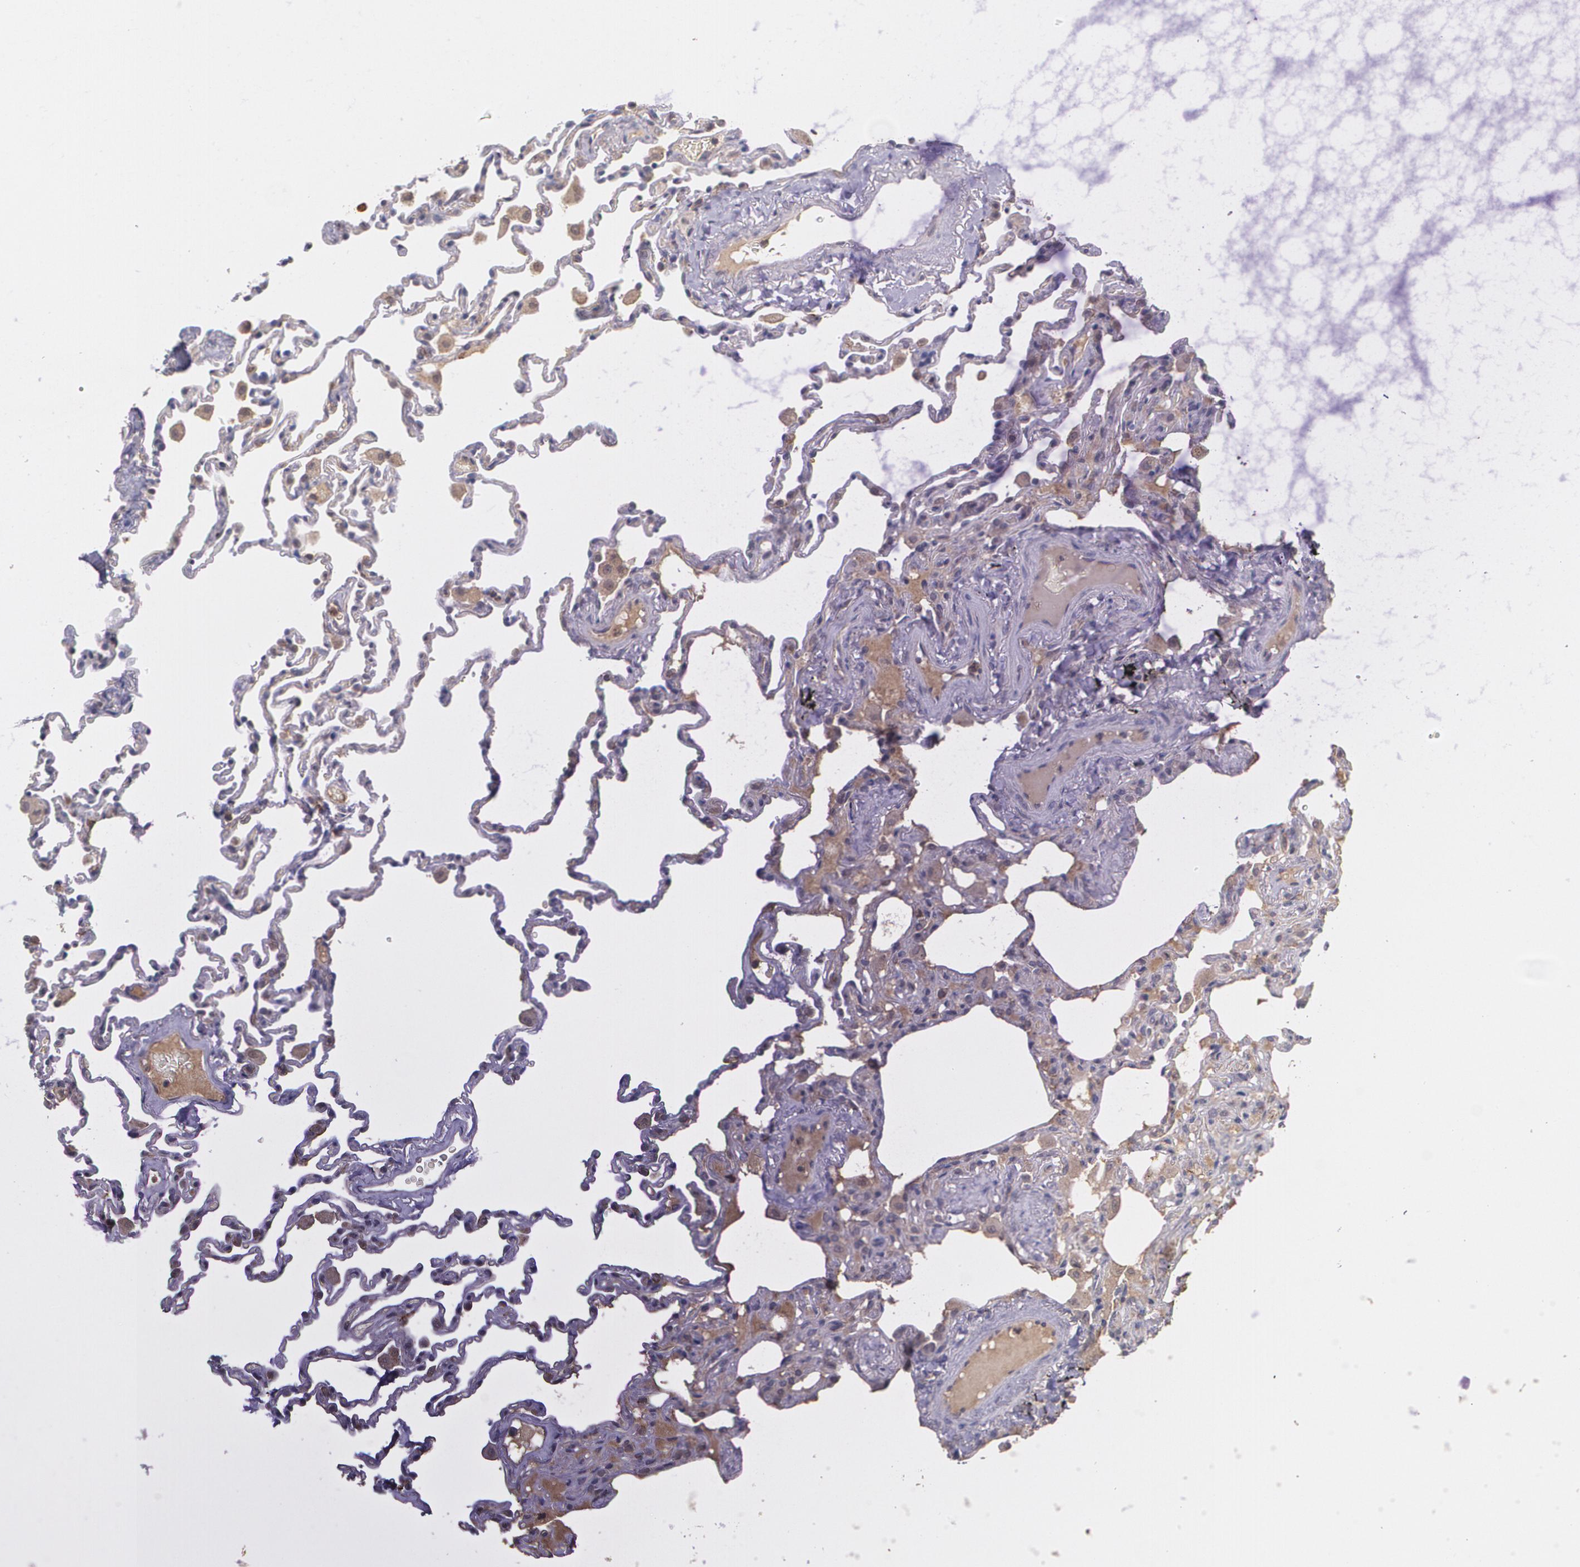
{"staining": {"intensity": "moderate", "quantity": ">75%", "location": "cytoplasmic/membranous"}, "tissue": "lung", "cell_type": "Alveolar cells", "image_type": "normal", "snomed": [{"axis": "morphology", "description": "Normal tissue, NOS"}, {"axis": "topography", "description": "Lung"}], "caption": "Immunohistochemical staining of unremarkable lung exhibits medium levels of moderate cytoplasmic/membranous staining in about >75% of alveolar cells.", "gene": "IFNGR2", "patient": {"sex": "male", "age": 59}}